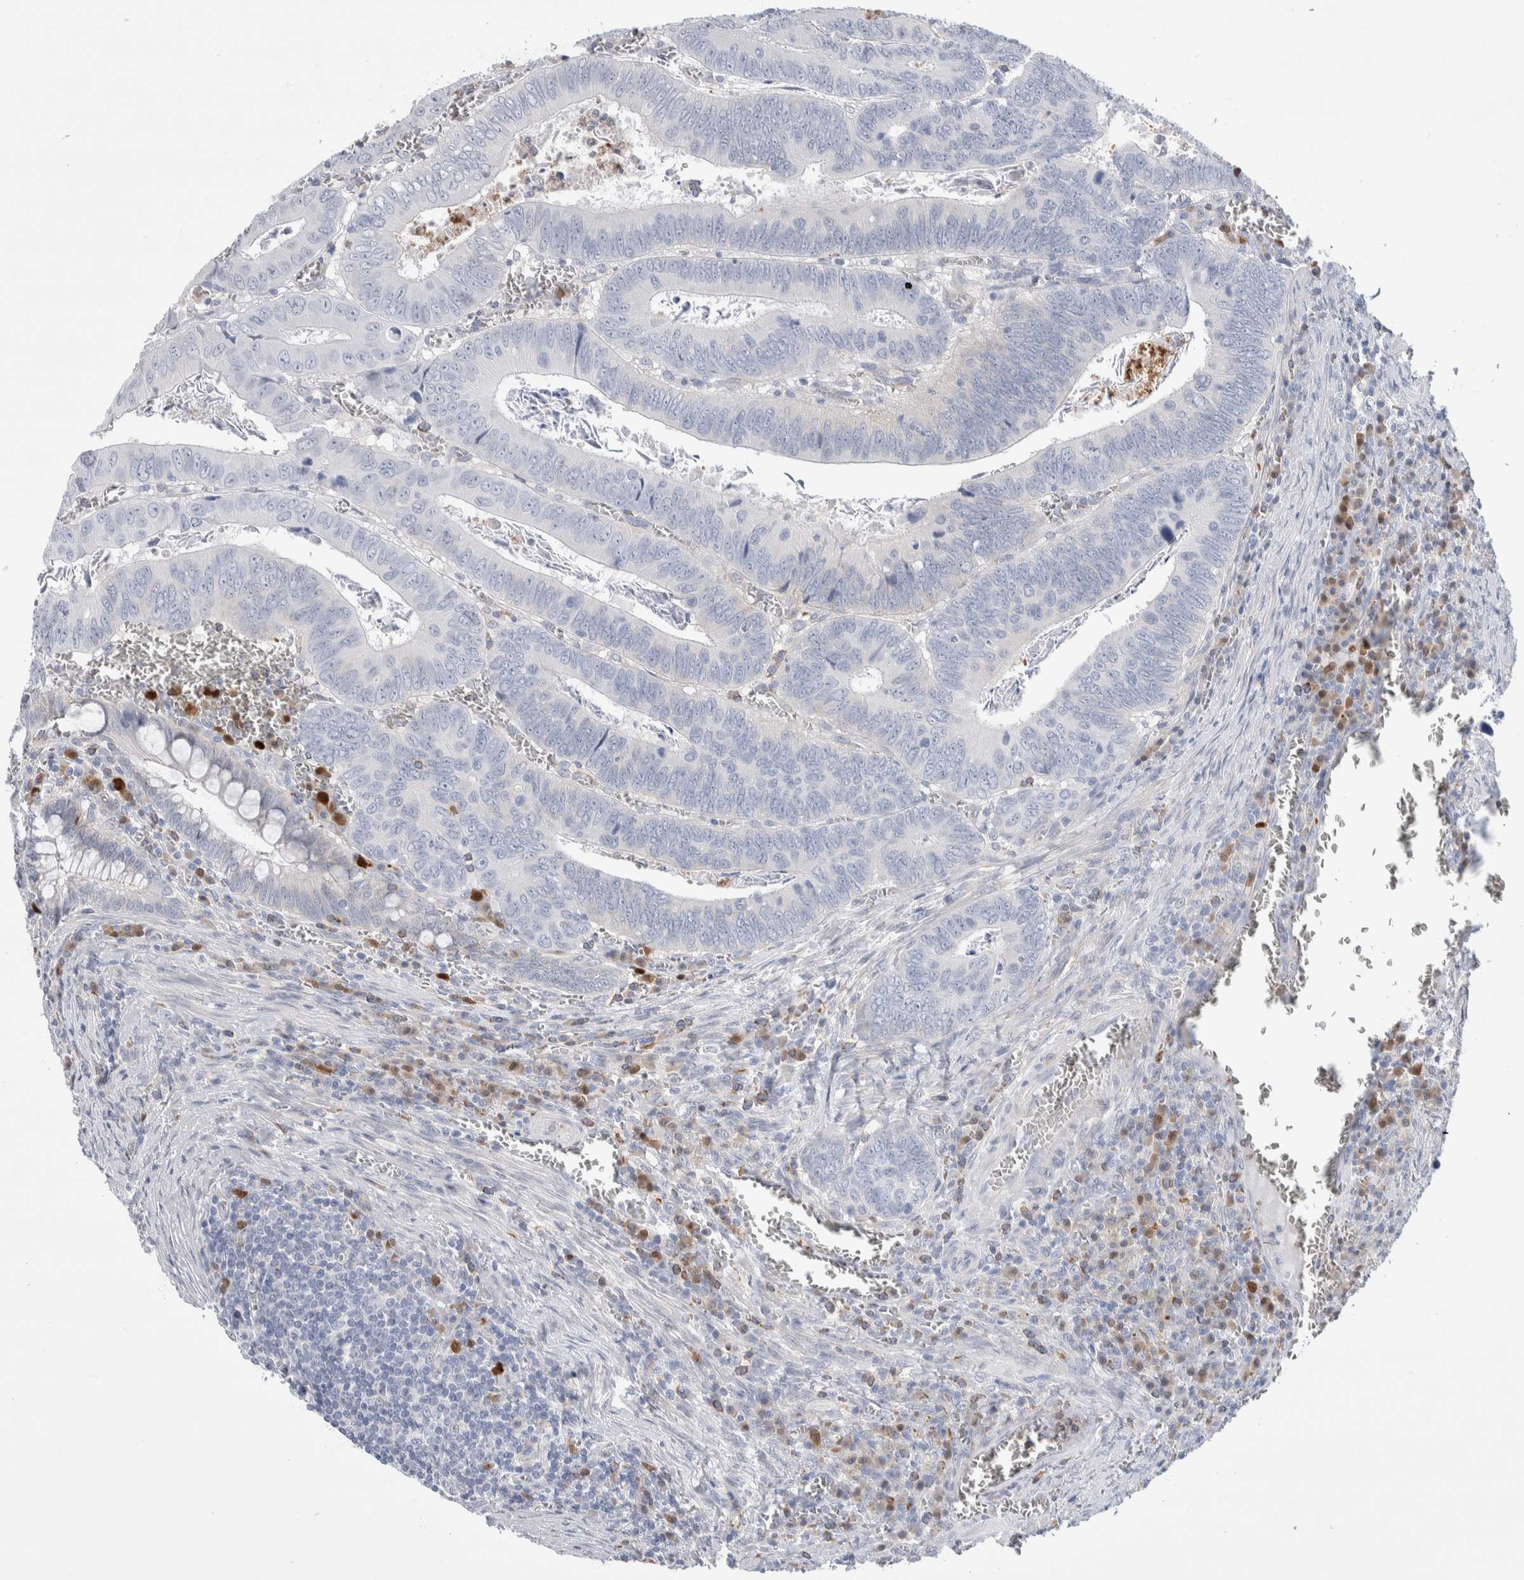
{"staining": {"intensity": "negative", "quantity": "none", "location": "none"}, "tissue": "colorectal cancer", "cell_type": "Tumor cells", "image_type": "cancer", "snomed": [{"axis": "morphology", "description": "Inflammation, NOS"}, {"axis": "morphology", "description": "Adenocarcinoma, NOS"}, {"axis": "topography", "description": "Colon"}], "caption": "High magnification brightfield microscopy of adenocarcinoma (colorectal) stained with DAB (brown) and counterstained with hematoxylin (blue): tumor cells show no significant expression.", "gene": "LURAP1L", "patient": {"sex": "male", "age": 72}}